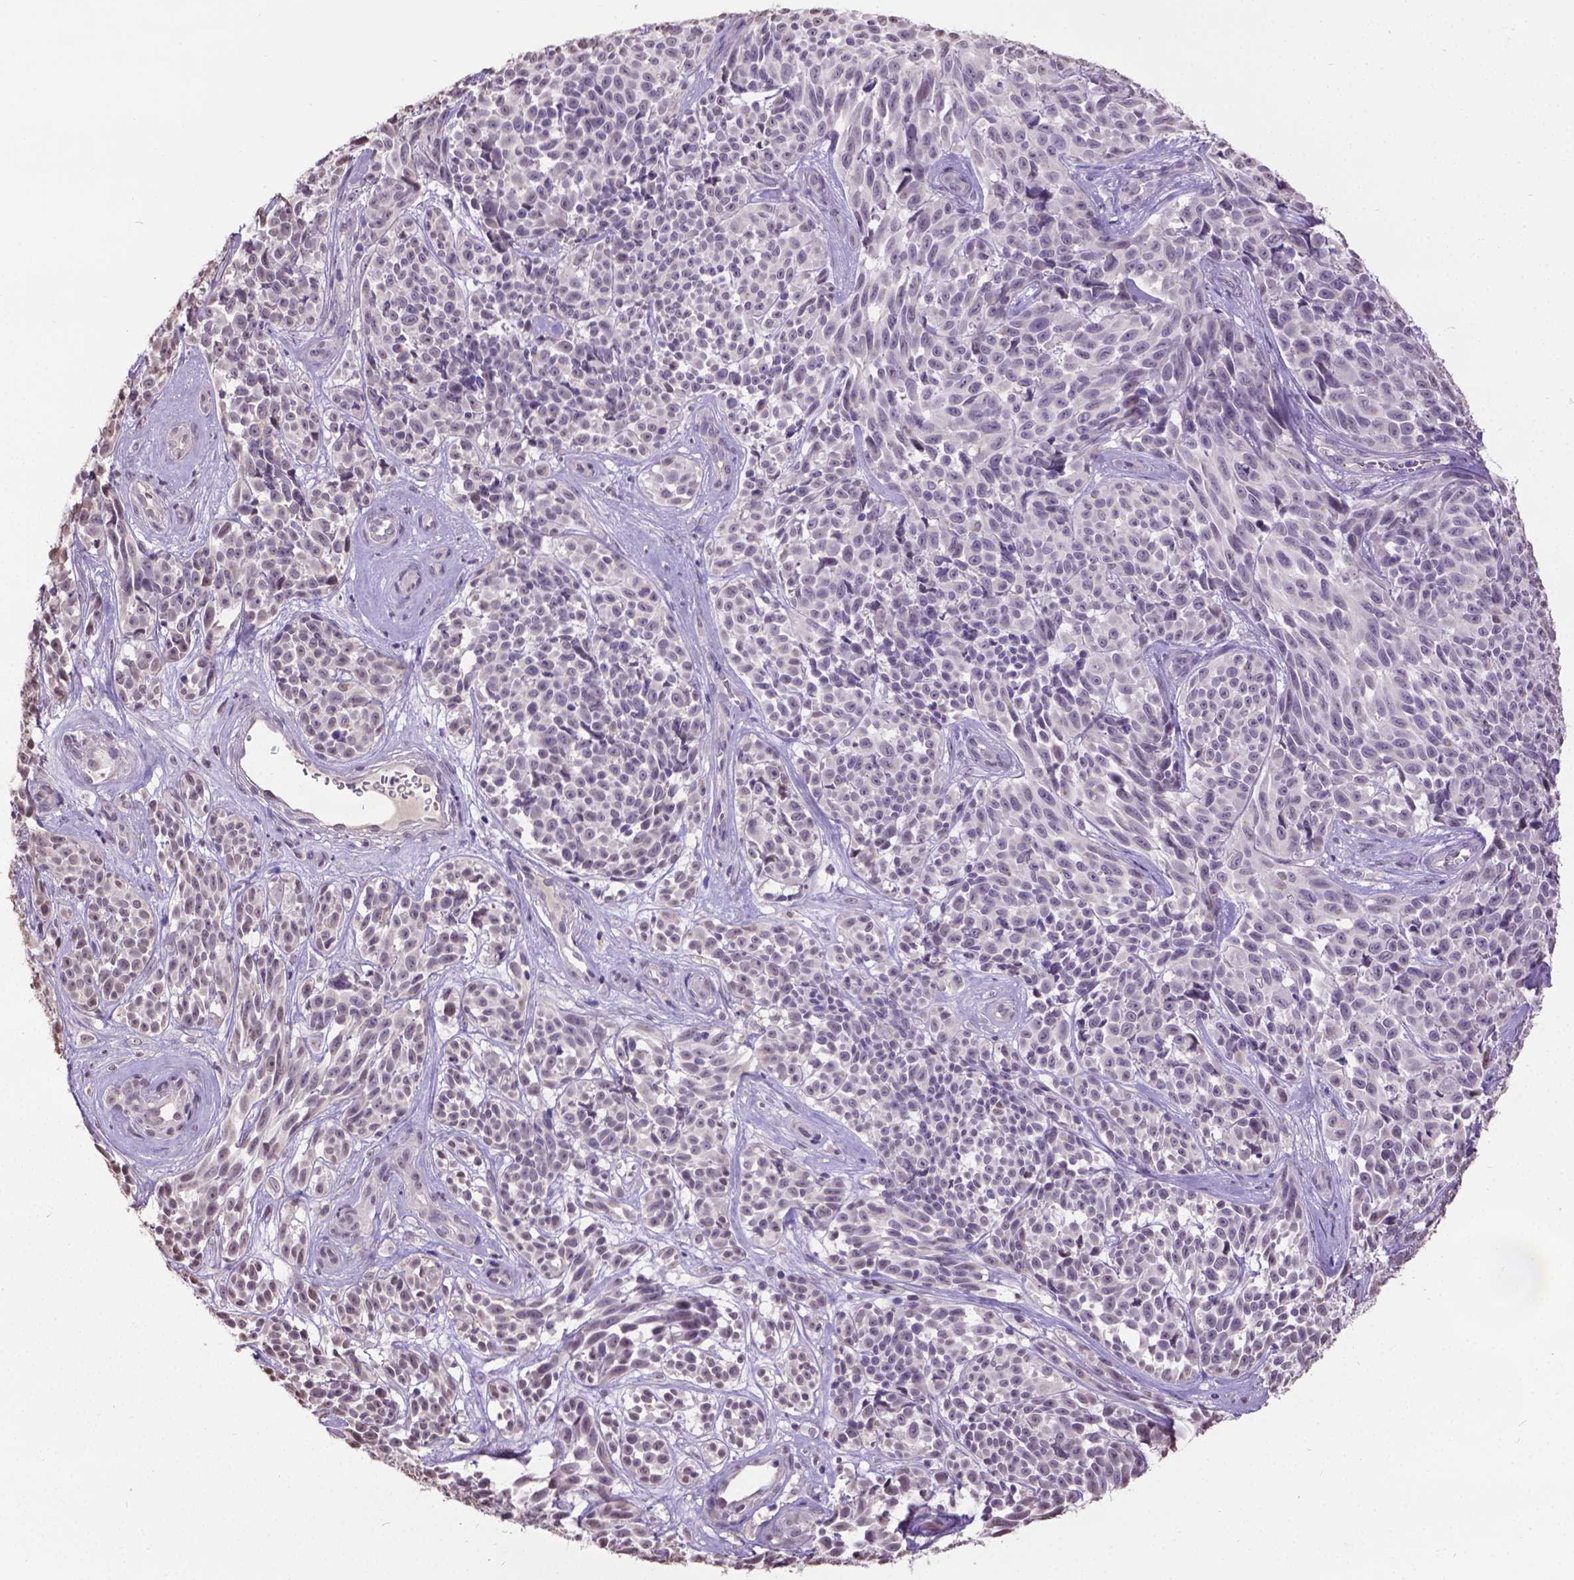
{"staining": {"intensity": "weak", "quantity": "<25%", "location": "nuclear"}, "tissue": "melanoma", "cell_type": "Tumor cells", "image_type": "cancer", "snomed": [{"axis": "morphology", "description": "Malignant melanoma, NOS"}, {"axis": "topography", "description": "Skin"}], "caption": "The photomicrograph demonstrates no significant positivity in tumor cells of melanoma.", "gene": "CPM", "patient": {"sex": "female", "age": 88}}